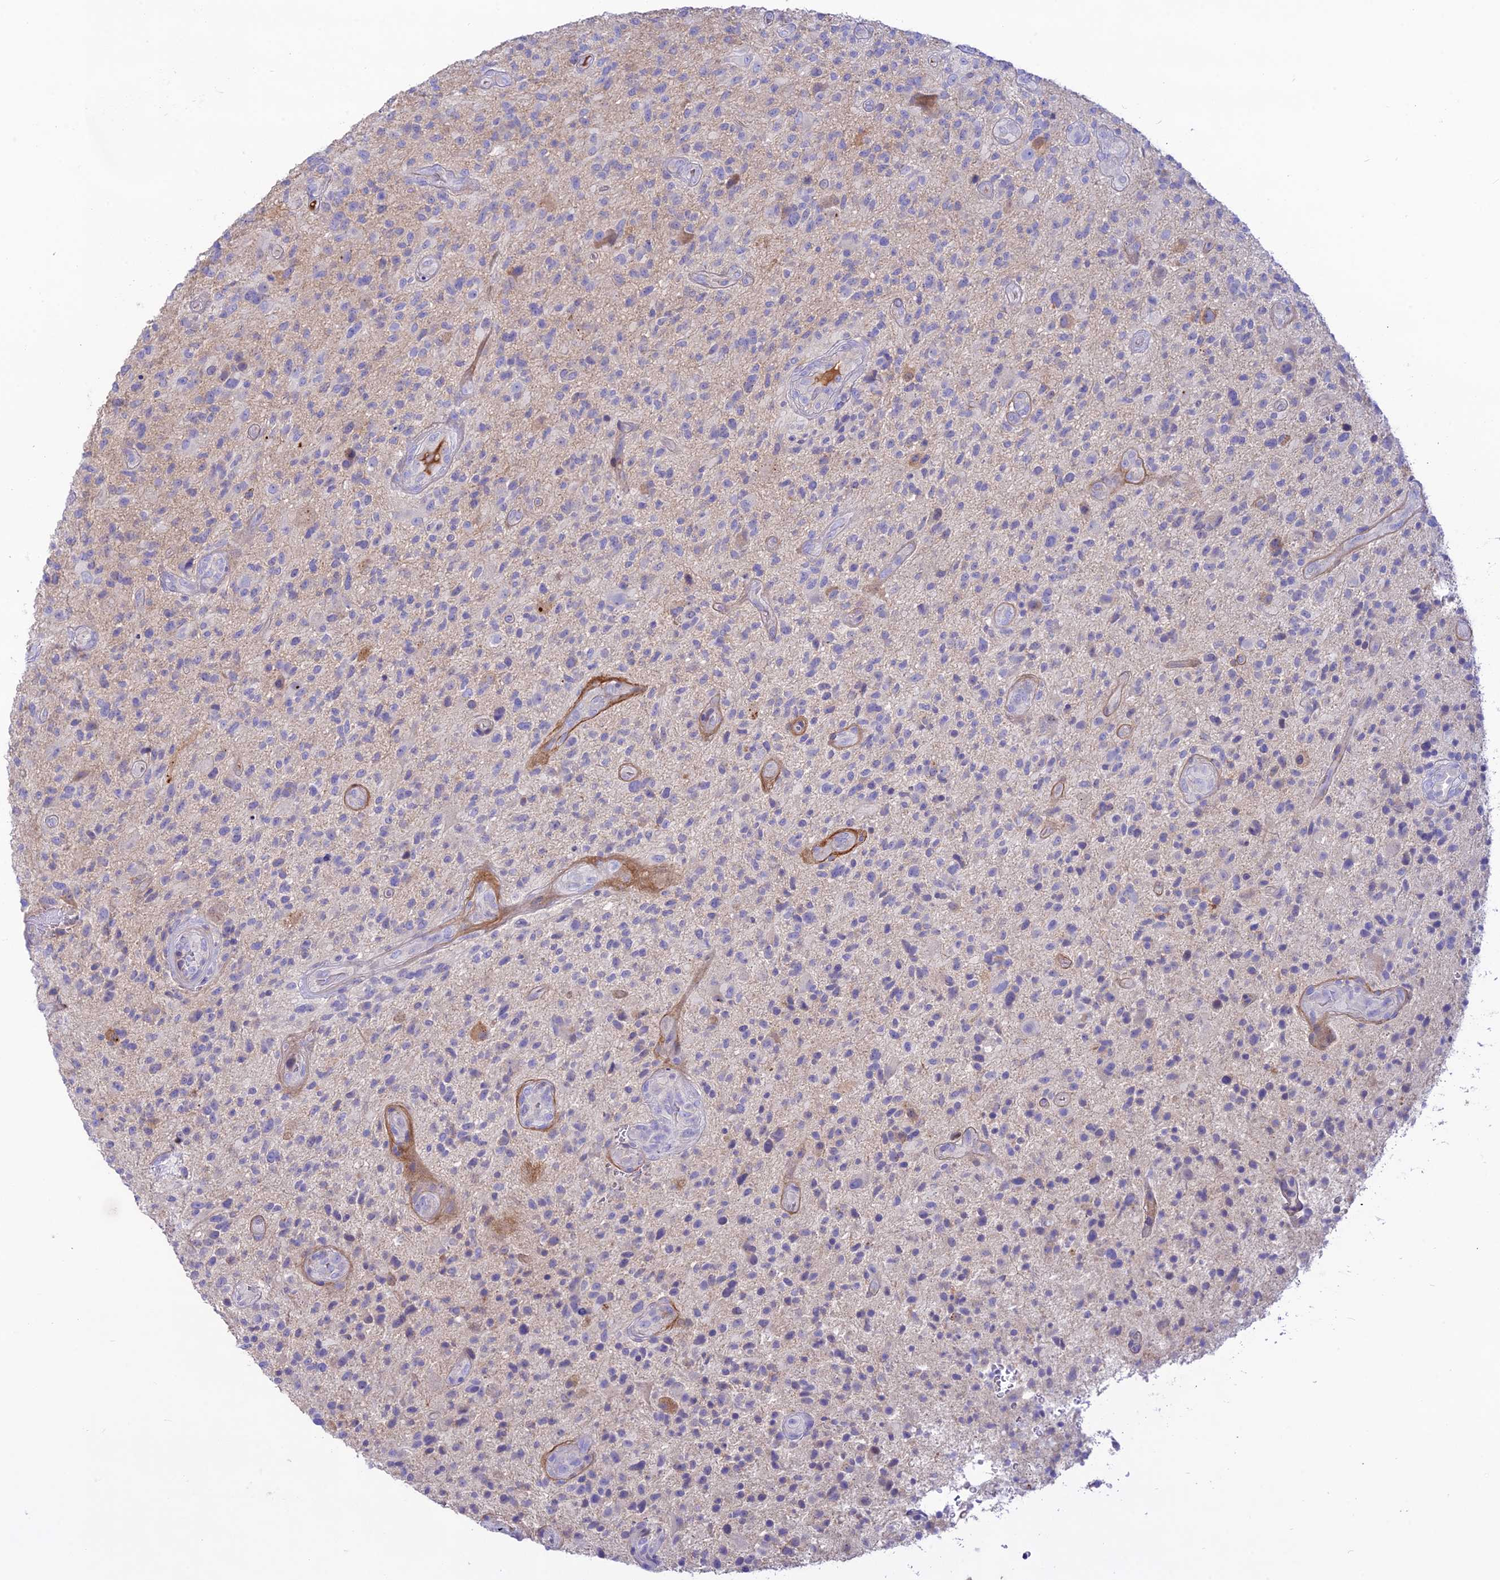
{"staining": {"intensity": "negative", "quantity": "none", "location": "none"}, "tissue": "glioma", "cell_type": "Tumor cells", "image_type": "cancer", "snomed": [{"axis": "morphology", "description": "Glioma, malignant, High grade"}, {"axis": "topography", "description": "Brain"}], "caption": "High power microscopy histopathology image of an IHC image of glioma, revealing no significant positivity in tumor cells. (DAB IHC visualized using brightfield microscopy, high magnification).", "gene": "NLRP9", "patient": {"sex": "male", "age": 47}}